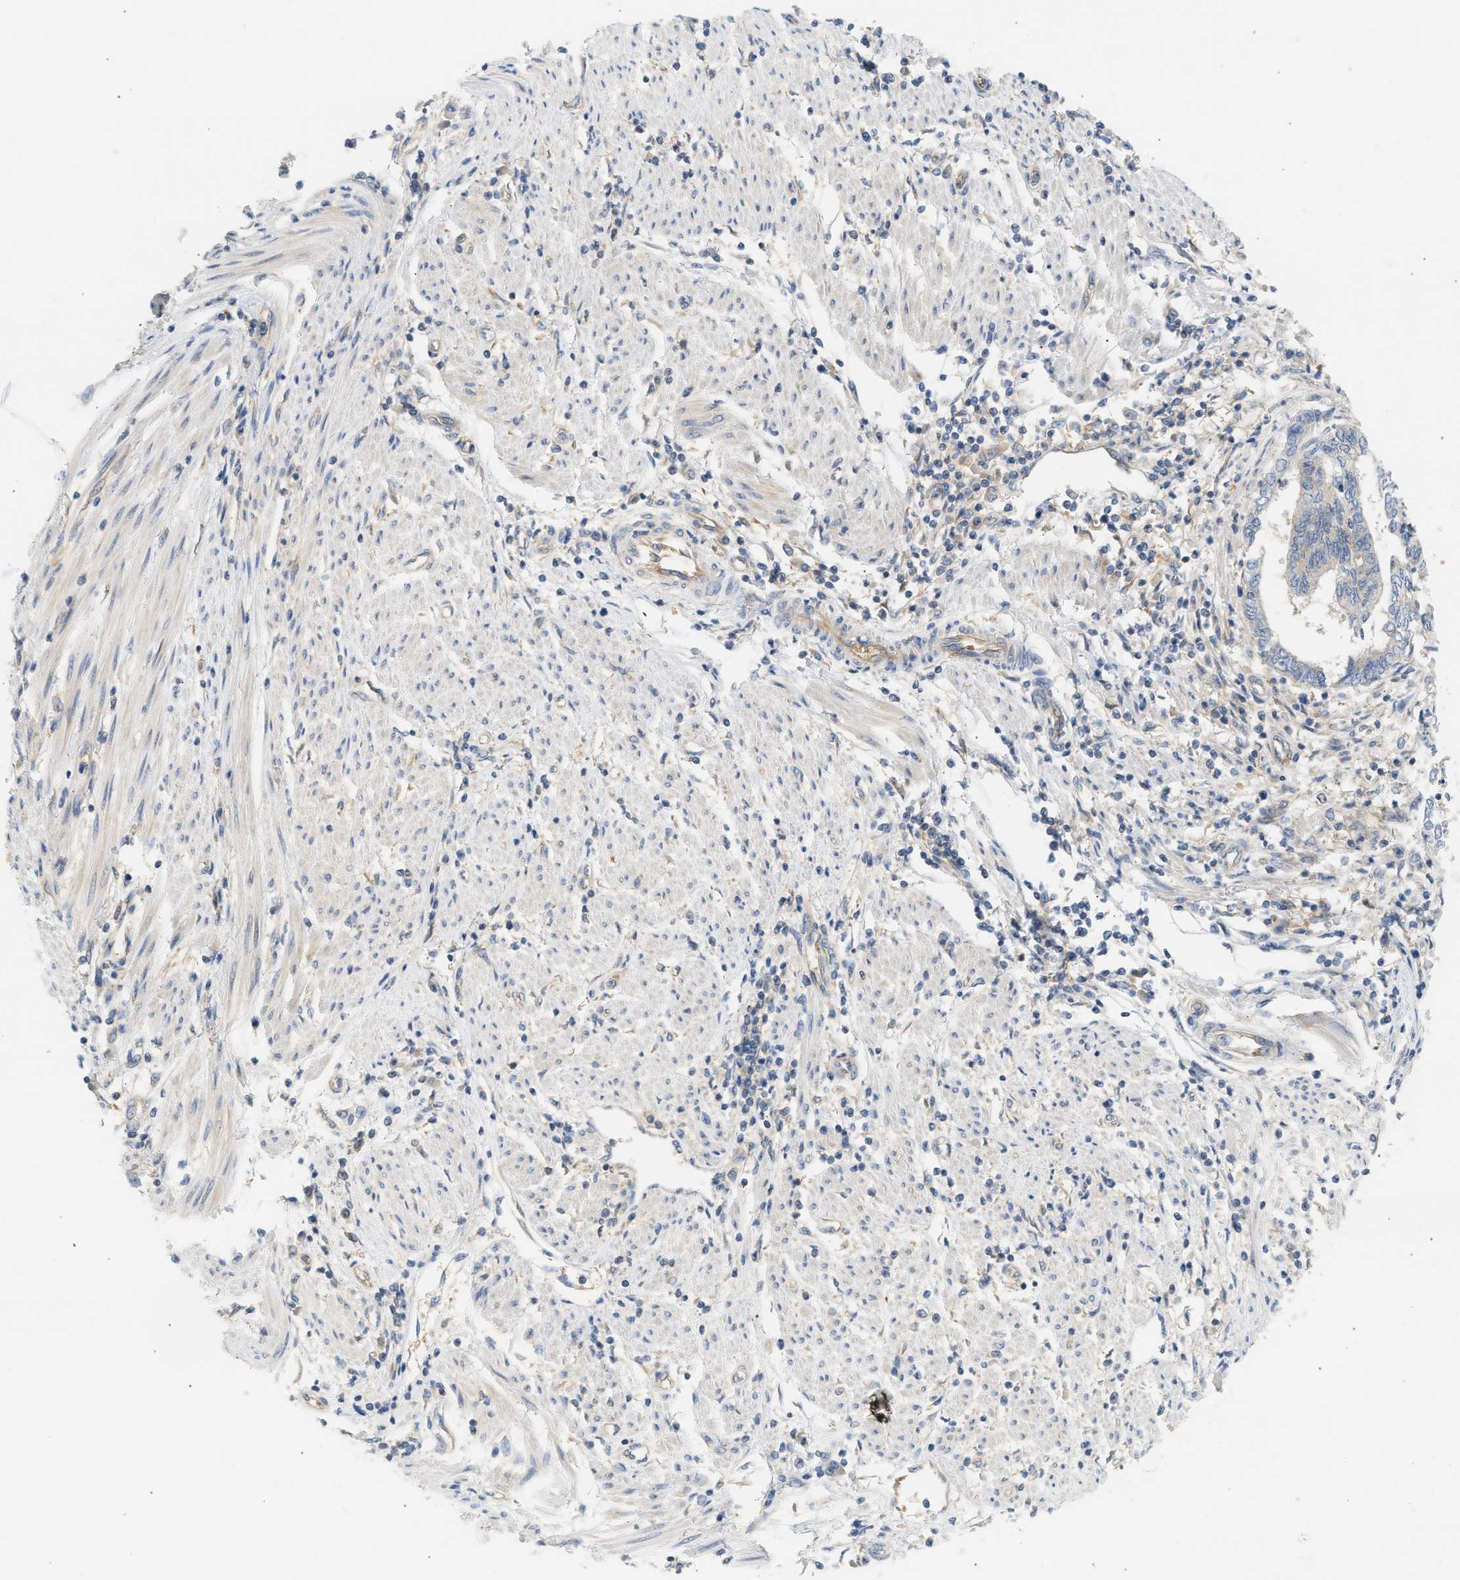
{"staining": {"intensity": "weak", "quantity": "<25%", "location": "cytoplasmic/membranous"}, "tissue": "endometrial cancer", "cell_type": "Tumor cells", "image_type": "cancer", "snomed": [{"axis": "morphology", "description": "Adenocarcinoma, NOS"}, {"axis": "topography", "description": "Uterus"}, {"axis": "topography", "description": "Endometrium"}], "caption": "Tumor cells are negative for brown protein staining in endometrial cancer (adenocarcinoma).", "gene": "PAFAH1B1", "patient": {"sex": "female", "age": 70}}